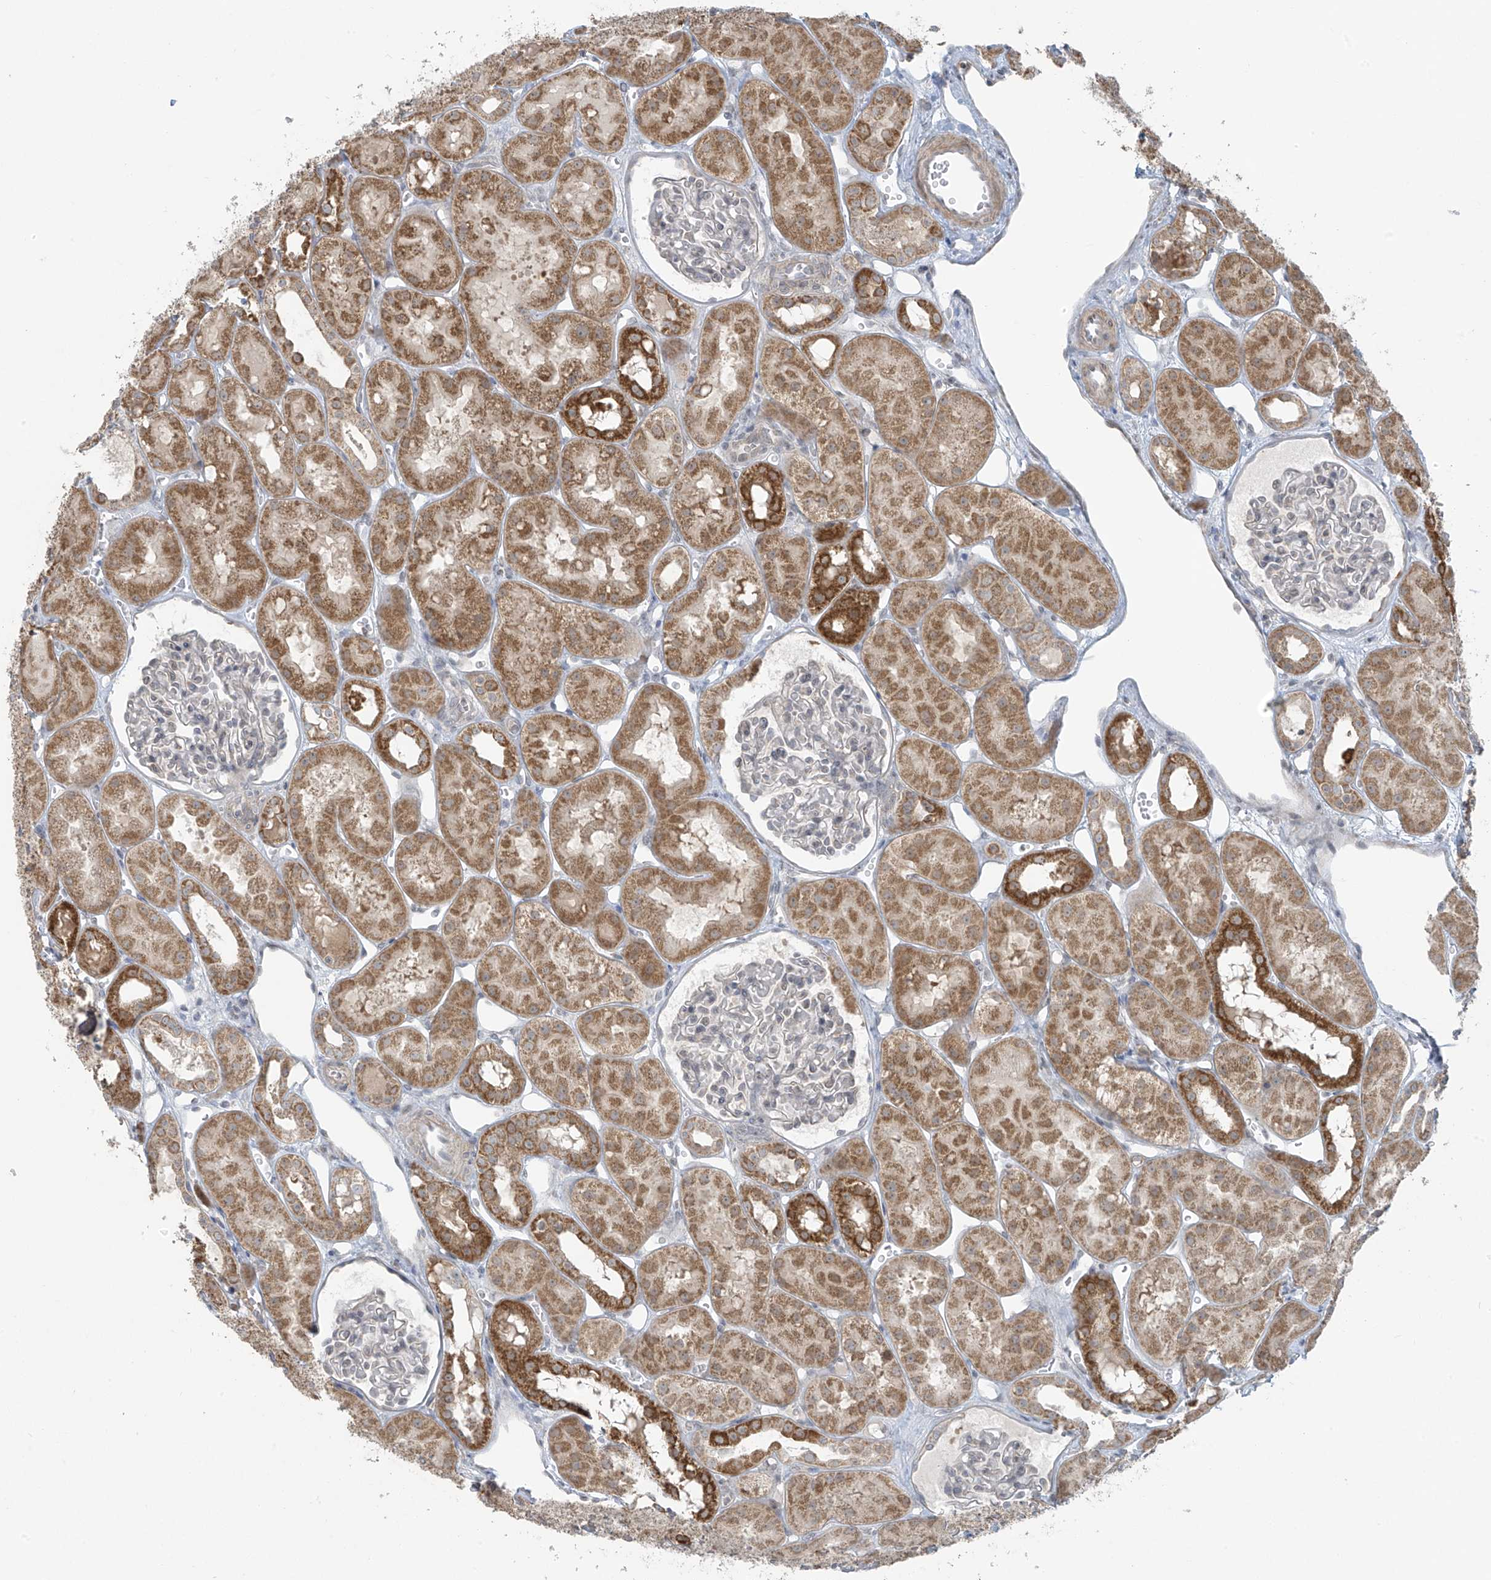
{"staining": {"intensity": "negative", "quantity": "none", "location": "none"}, "tissue": "kidney", "cell_type": "Cells in glomeruli", "image_type": "normal", "snomed": [{"axis": "morphology", "description": "Normal tissue, NOS"}, {"axis": "topography", "description": "Kidney"}], "caption": "Human kidney stained for a protein using immunohistochemistry (IHC) displays no staining in cells in glomeruli.", "gene": "HDDC2", "patient": {"sex": "male", "age": 16}}